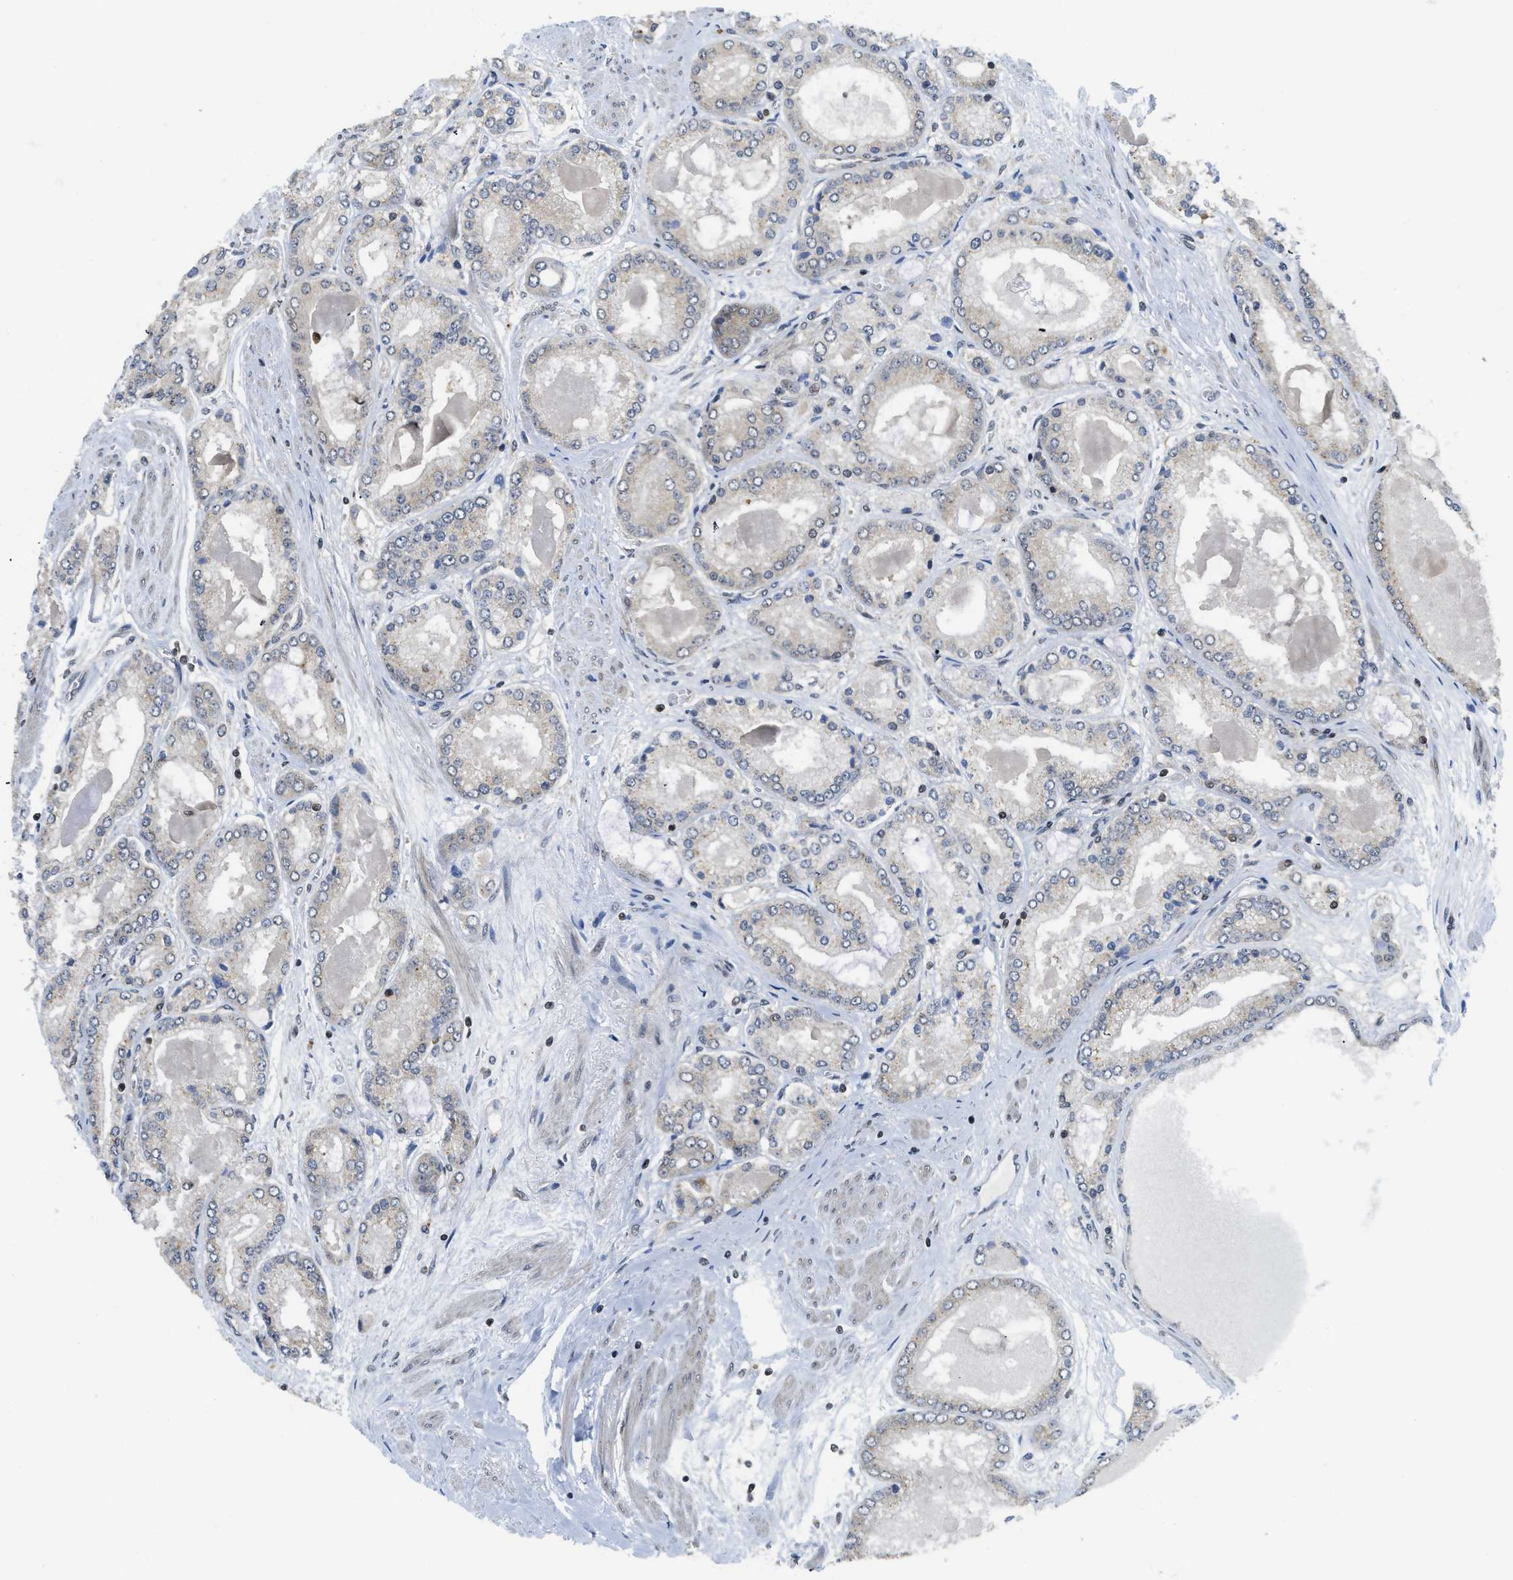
{"staining": {"intensity": "negative", "quantity": "none", "location": "none"}, "tissue": "prostate cancer", "cell_type": "Tumor cells", "image_type": "cancer", "snomed": [{"axis": "morphology", "description": "Adenocarcinoma, High grade"}, {"axis": "topography", "description": "Prostate"}], "caption": "IHC histopathology image of neoplastic tissue: prostate cancer stained with DAB demonstrates no significant protein expression in tumor cells.", "gene": "TACC1", "patient": {"sex": "male", "age": 59}}